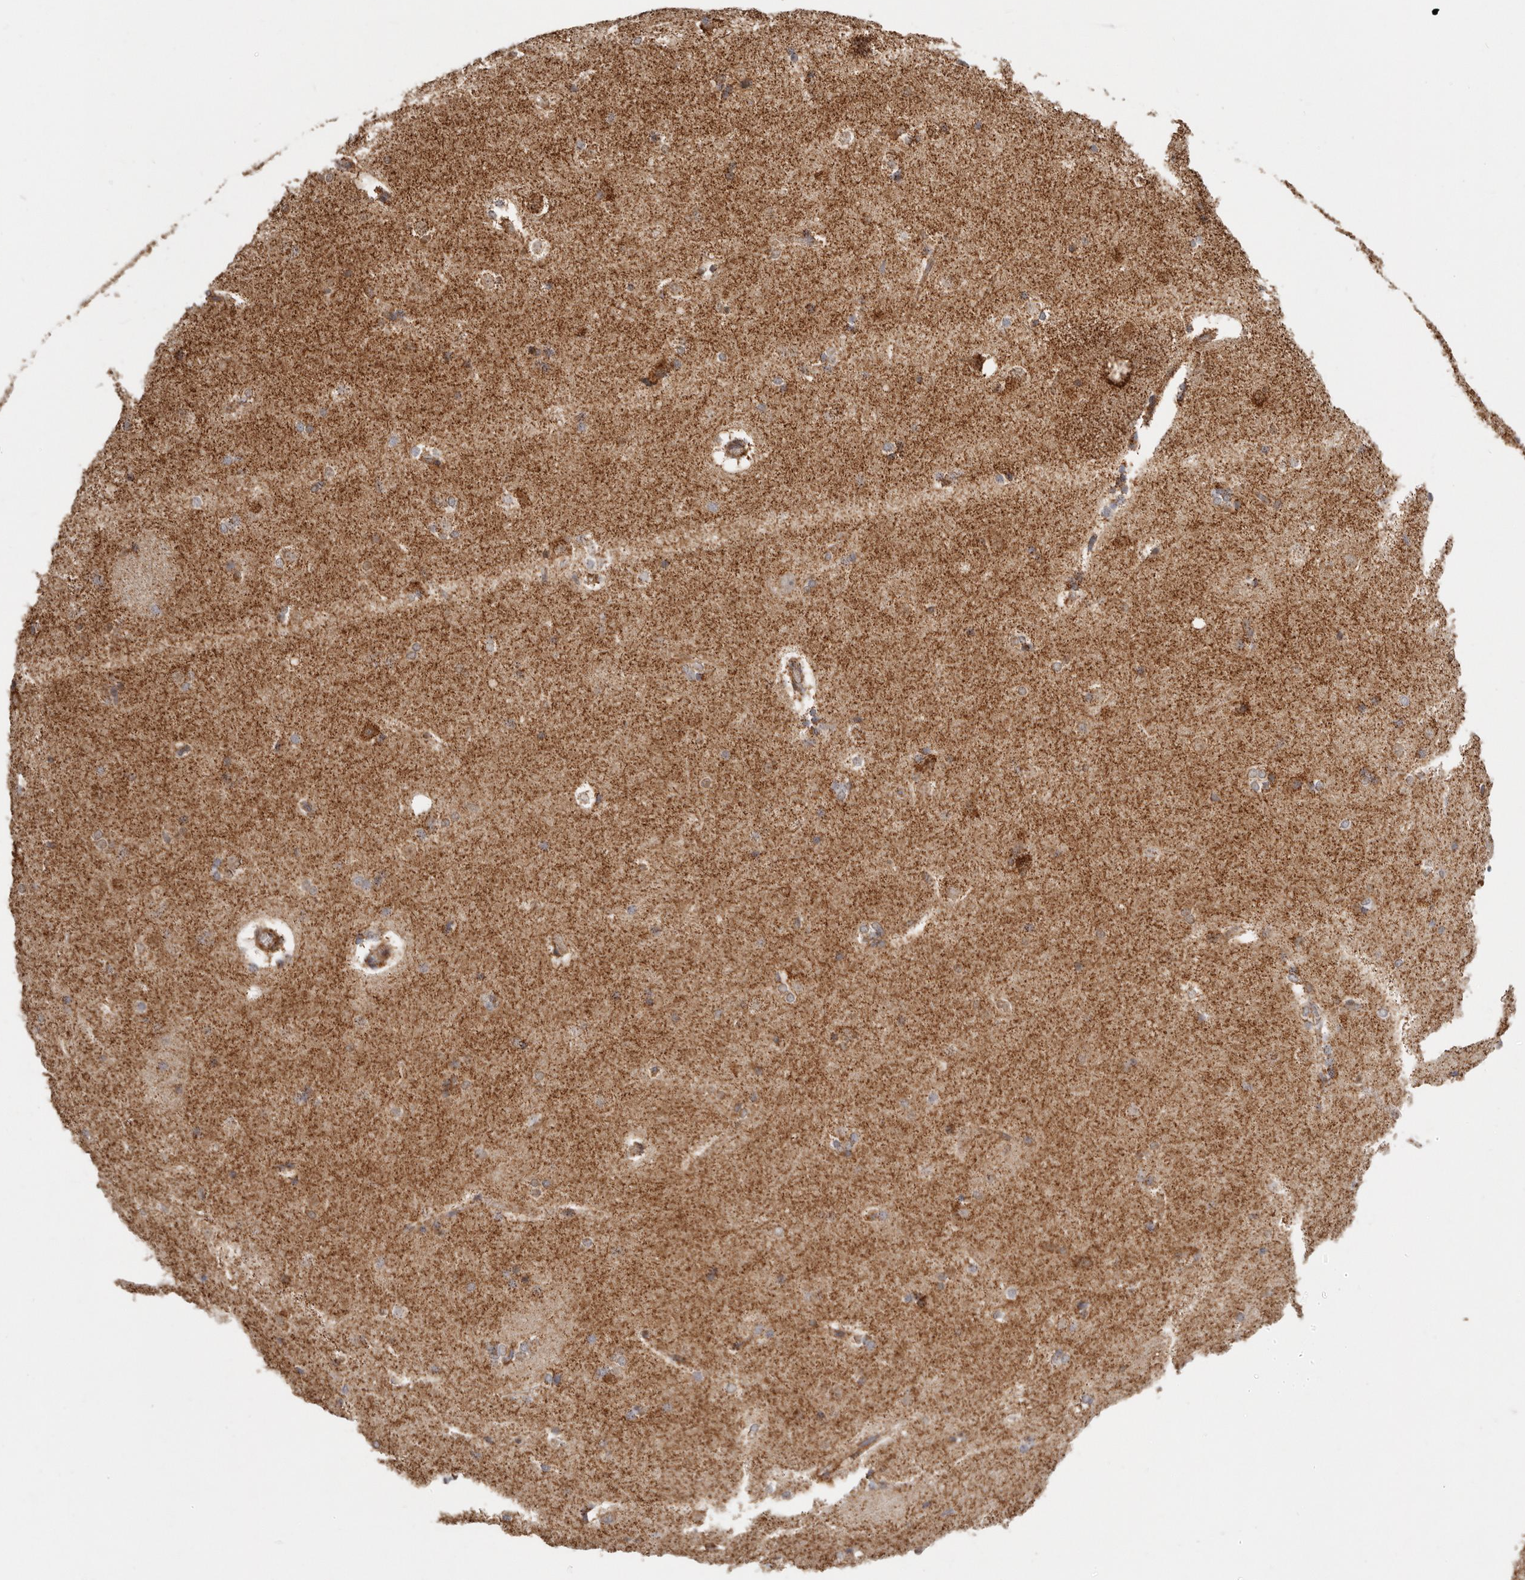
{"staining": {"intensity": "moderate", "quantity": ">75%", "location": "cytoplasmic/membranous"}, "tissue": "caudate", "cell_type": "Glial cells", "image_type": "normal", "snomed": [{"axis": "morphology", "description": "Normal tissue, NOS"}, {"axis": "topography", "description": "Lateral ventricle wall"}], "caption": "A brown stain labels moderate cytoplasmic/membranous staining of a protein in glial cells of benign caudate. Nuclei are stained in blue.", "gene": "NDUFB11", "patient": {"sex": "female", "age": 19}}